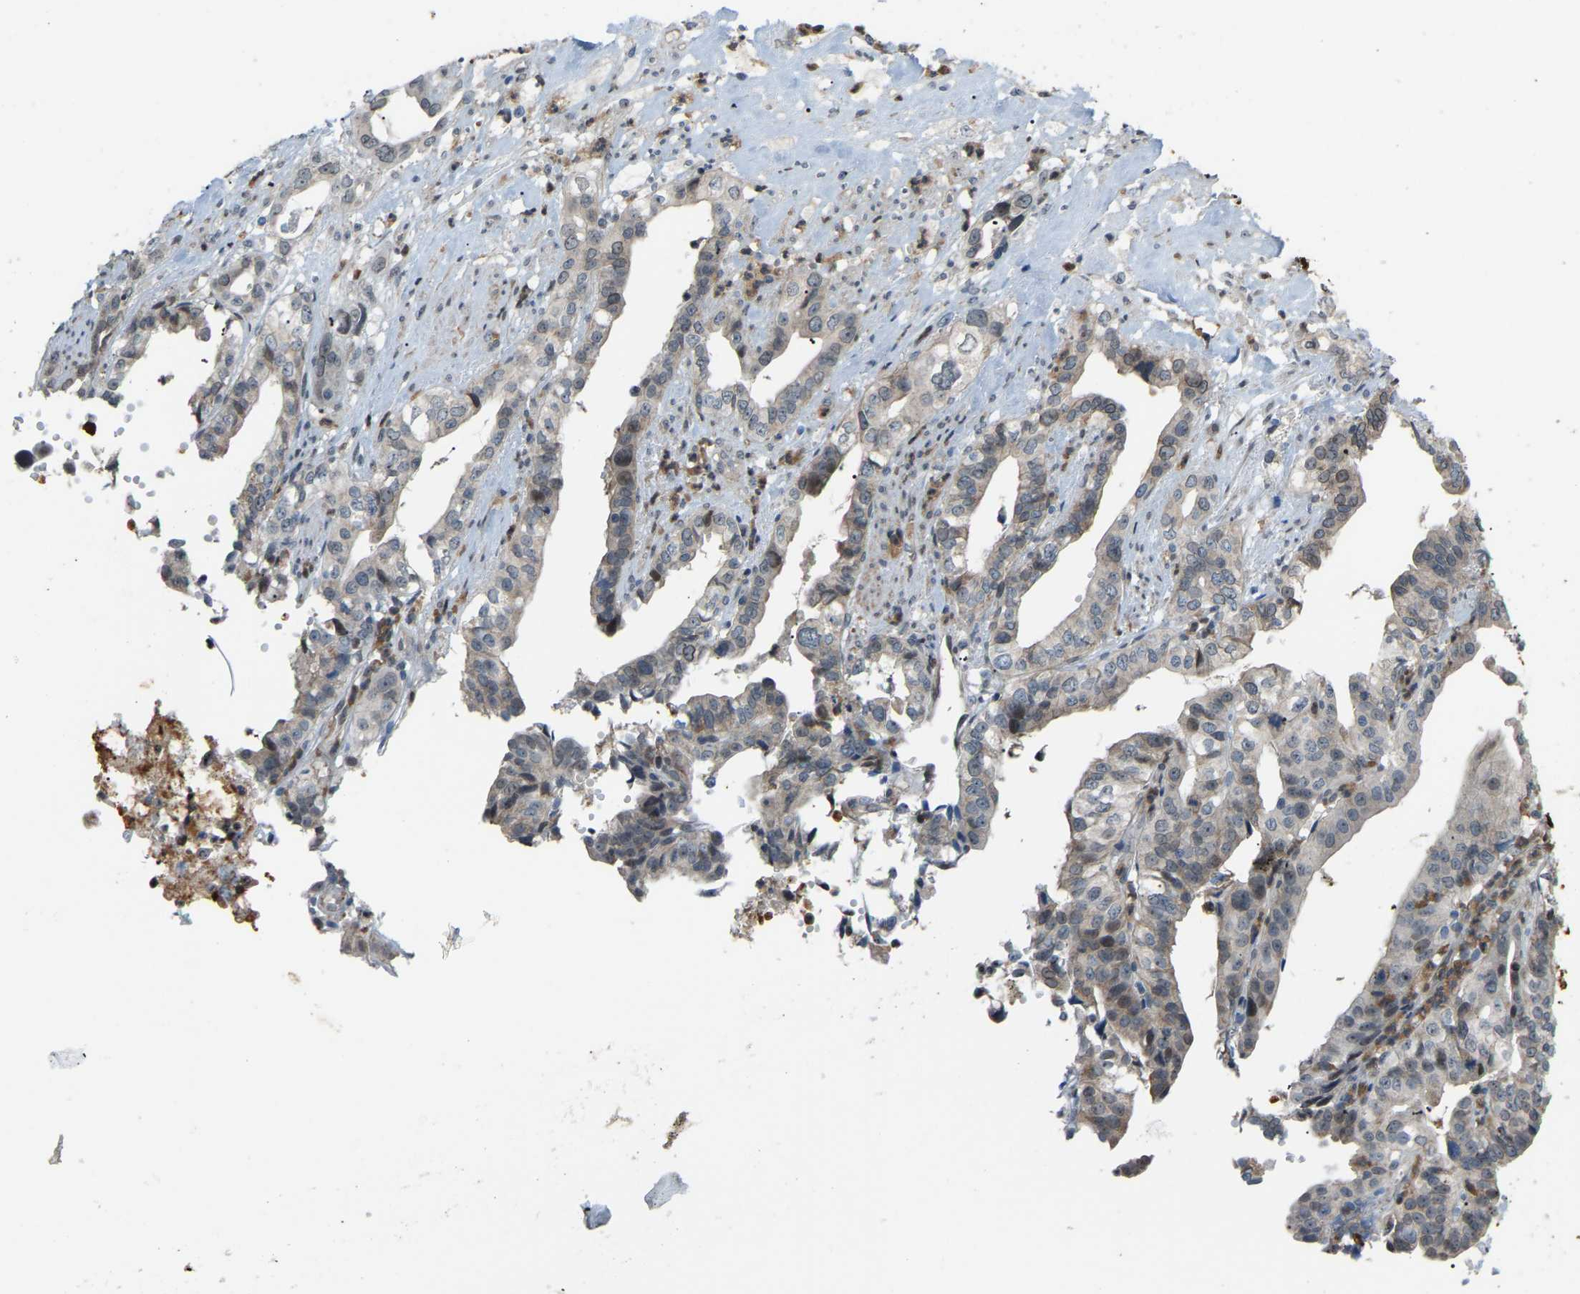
{"staining": {"intensity": "negative", "quantity": "none", "location": "none"}, "tissue": "liver cancer", "cell_type": "Tumor cells", "image_type": "cancer", "snomed": [{"axis": "morphology", "description": "Cholangiocarcinoma"}, {"axis": "topography", "description": "Liver"}], "caption": "An immunohistochemistry photomicrograph of liver cancer (cholangiocarcinoma) is shown. There is no staining in tumor cells of liver cancer (cholangiocarcinoma).", "gene": "CROT", "patient": {"sex": "female", "age": 61}}